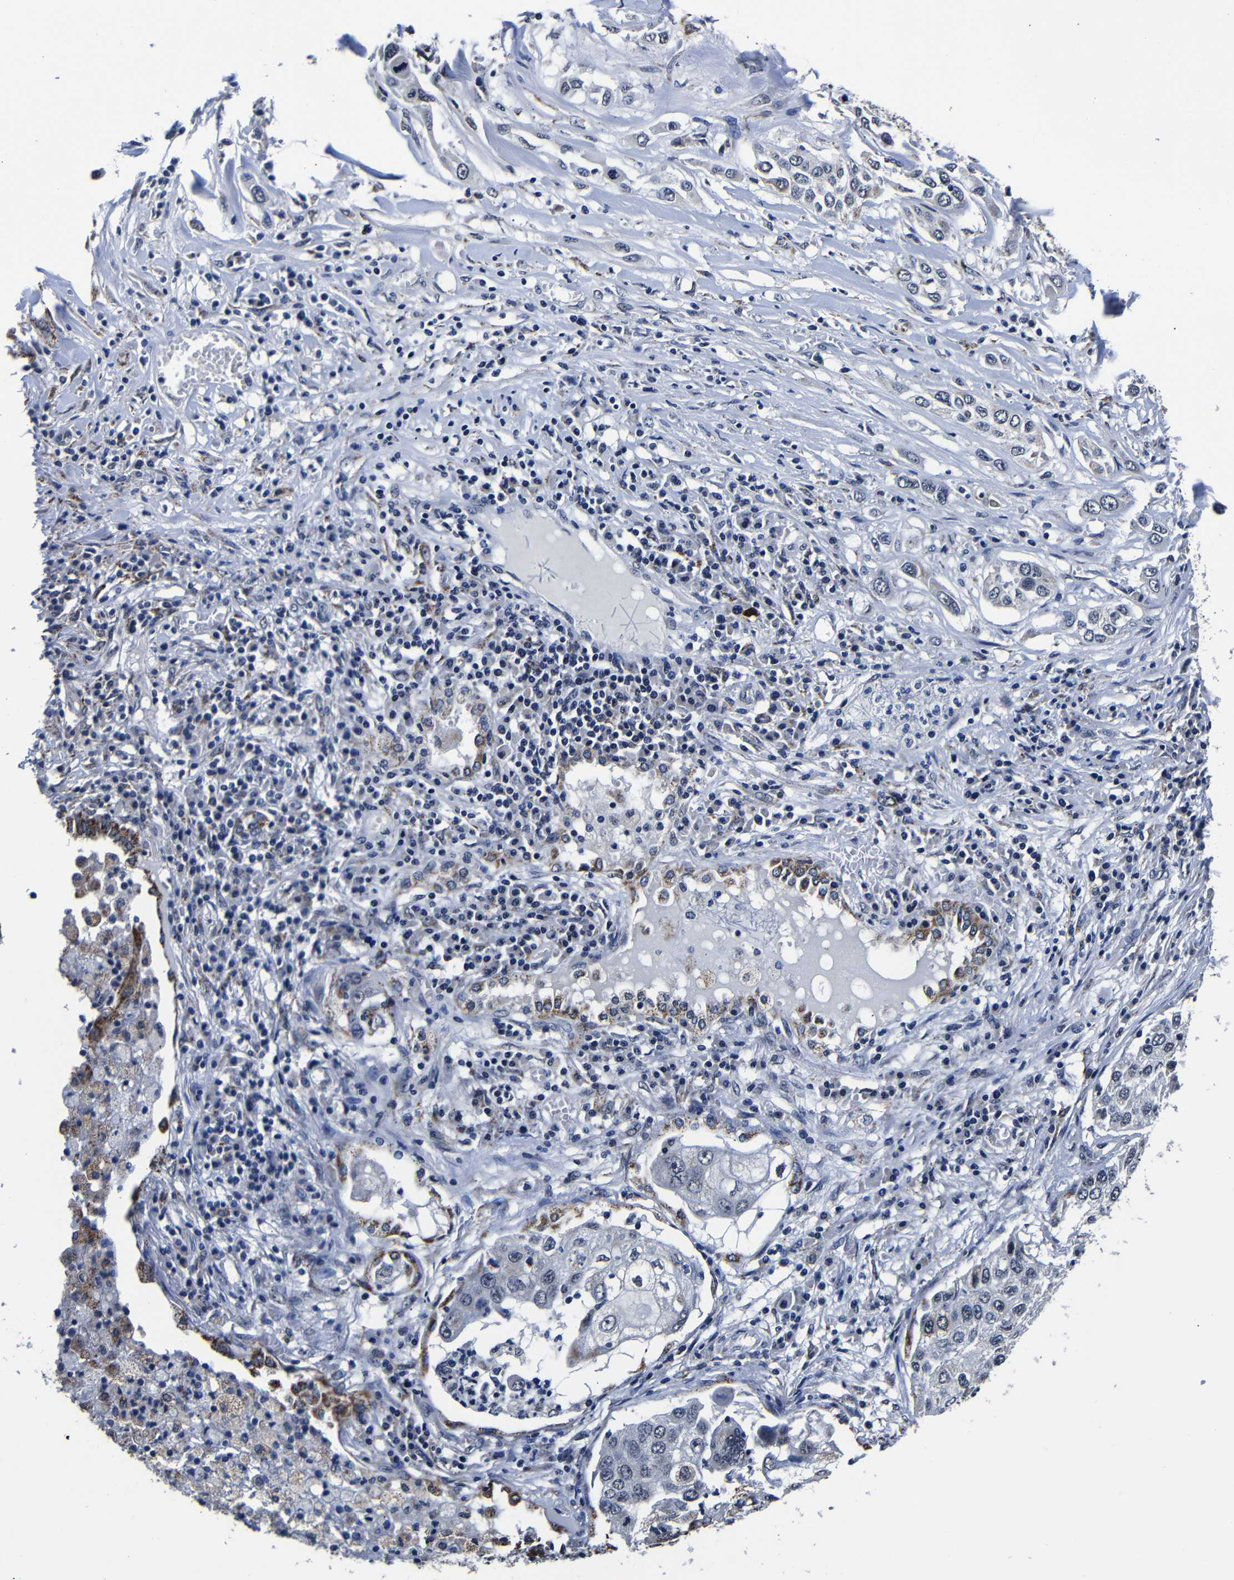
{"staining": {"intensity": "negative", "quantity": "none", "location": "none"}, "tissue": "lung cancer", "cell_type": "Tumor cells", "image_type": "cancer", "snomed": [{"axis": "morphology", "description": "Squamous cell carcinoma, NOS"}, {"axis": "topography", "description": "Lung"}], "caption": "IHC of lung cancer (squamous cell carcinoma) demonstrates no positivity in tumor cells.", "gene": "DEPP1", "patient": {"sex": "male", "age": 71}}